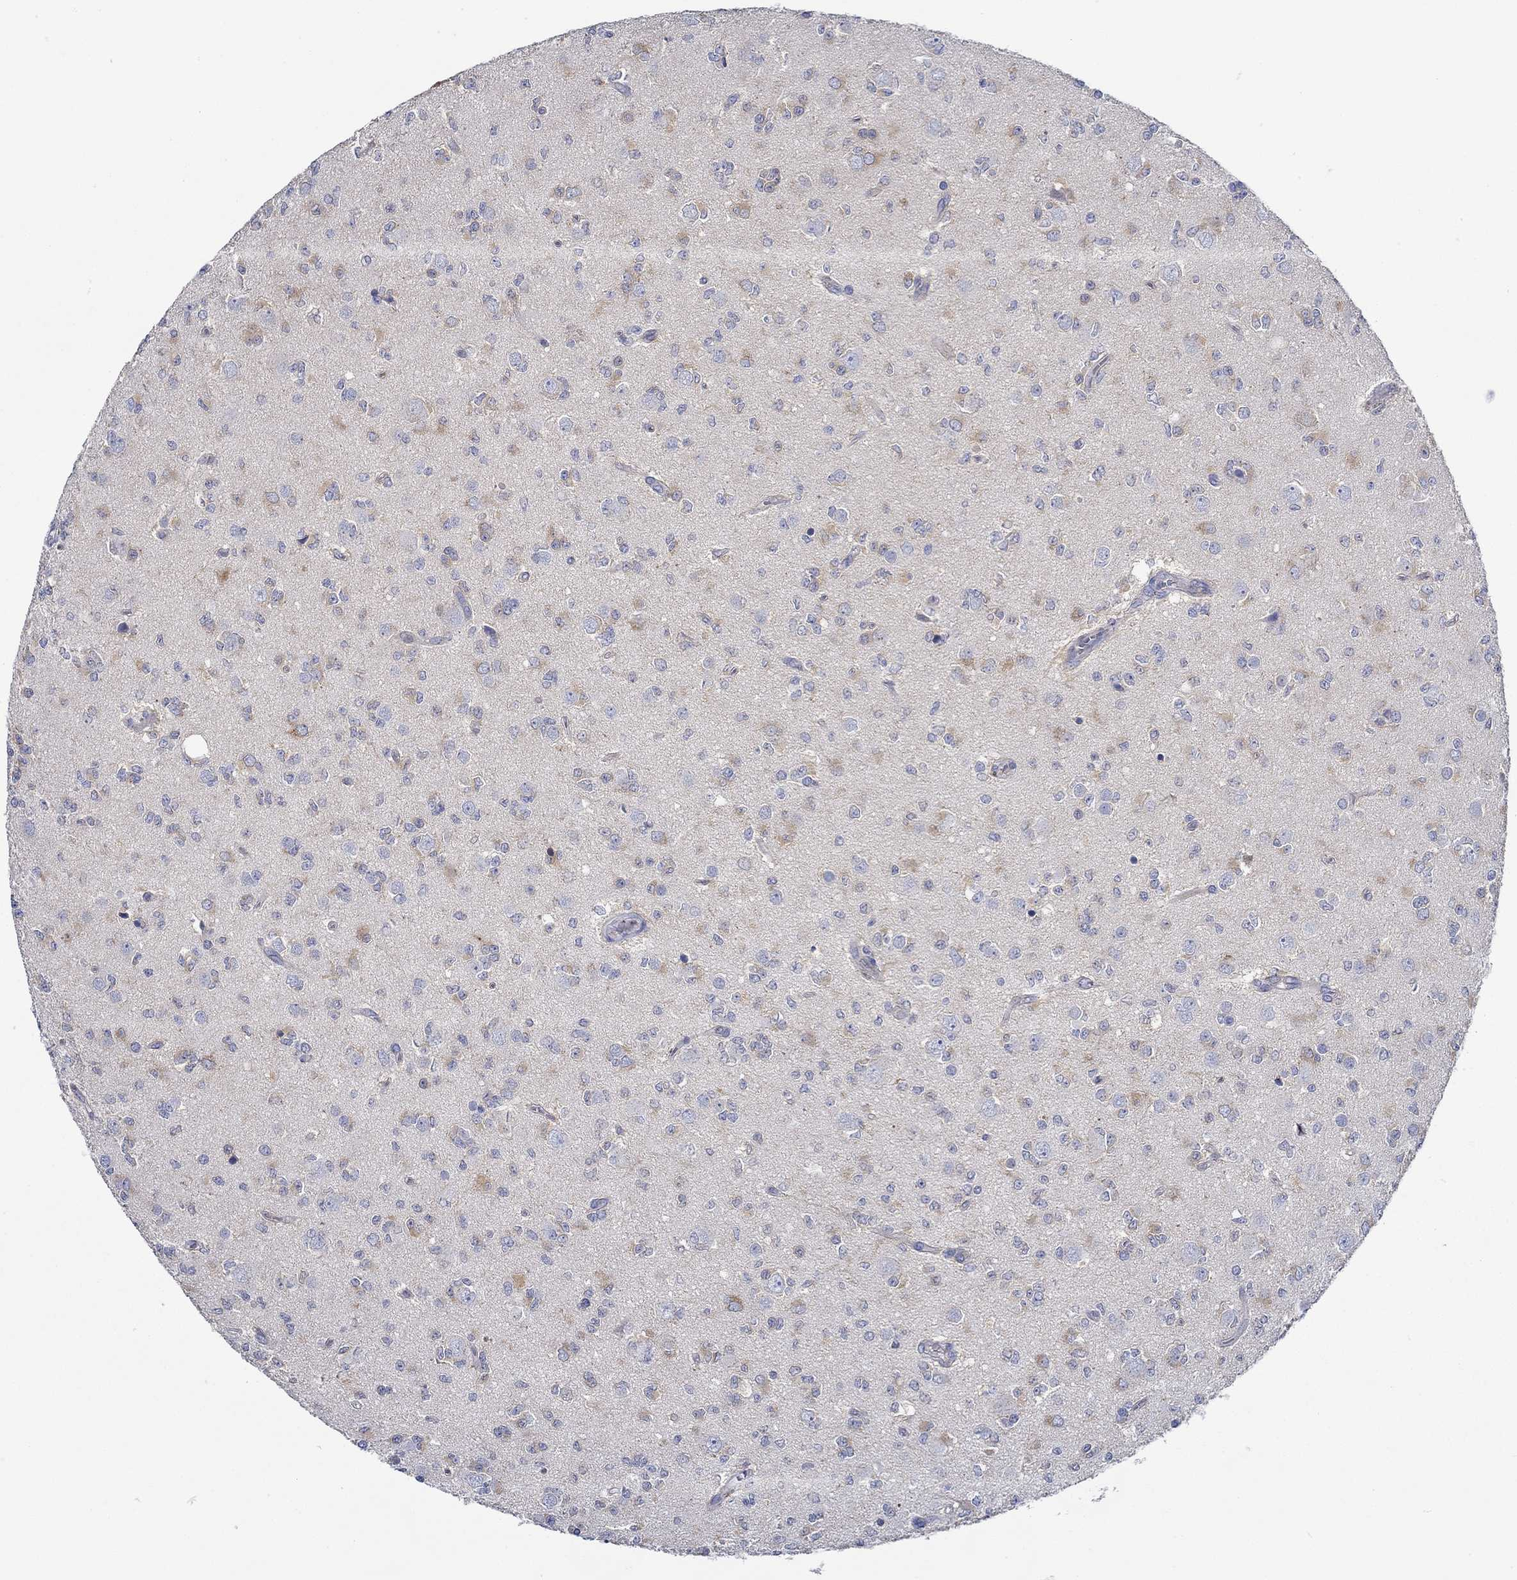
{"staining": {"intensity": "negative", "quantity": "none", "location": "none"}, "tissue": "glioma", "cell_type": "Tumor cells", "image_type": "cancer", "snomed": [{"axis": "morphology", "description": "Glioma, malignant, Low grade"}, {"axis": "topography", "description": "Brain"}], "caption": "A histopathology image of glioma stained for a protein displays no brown staining in tumor cells.", "gene": "SLC27A3", "patient": {"sex": "female", "age": 45}}